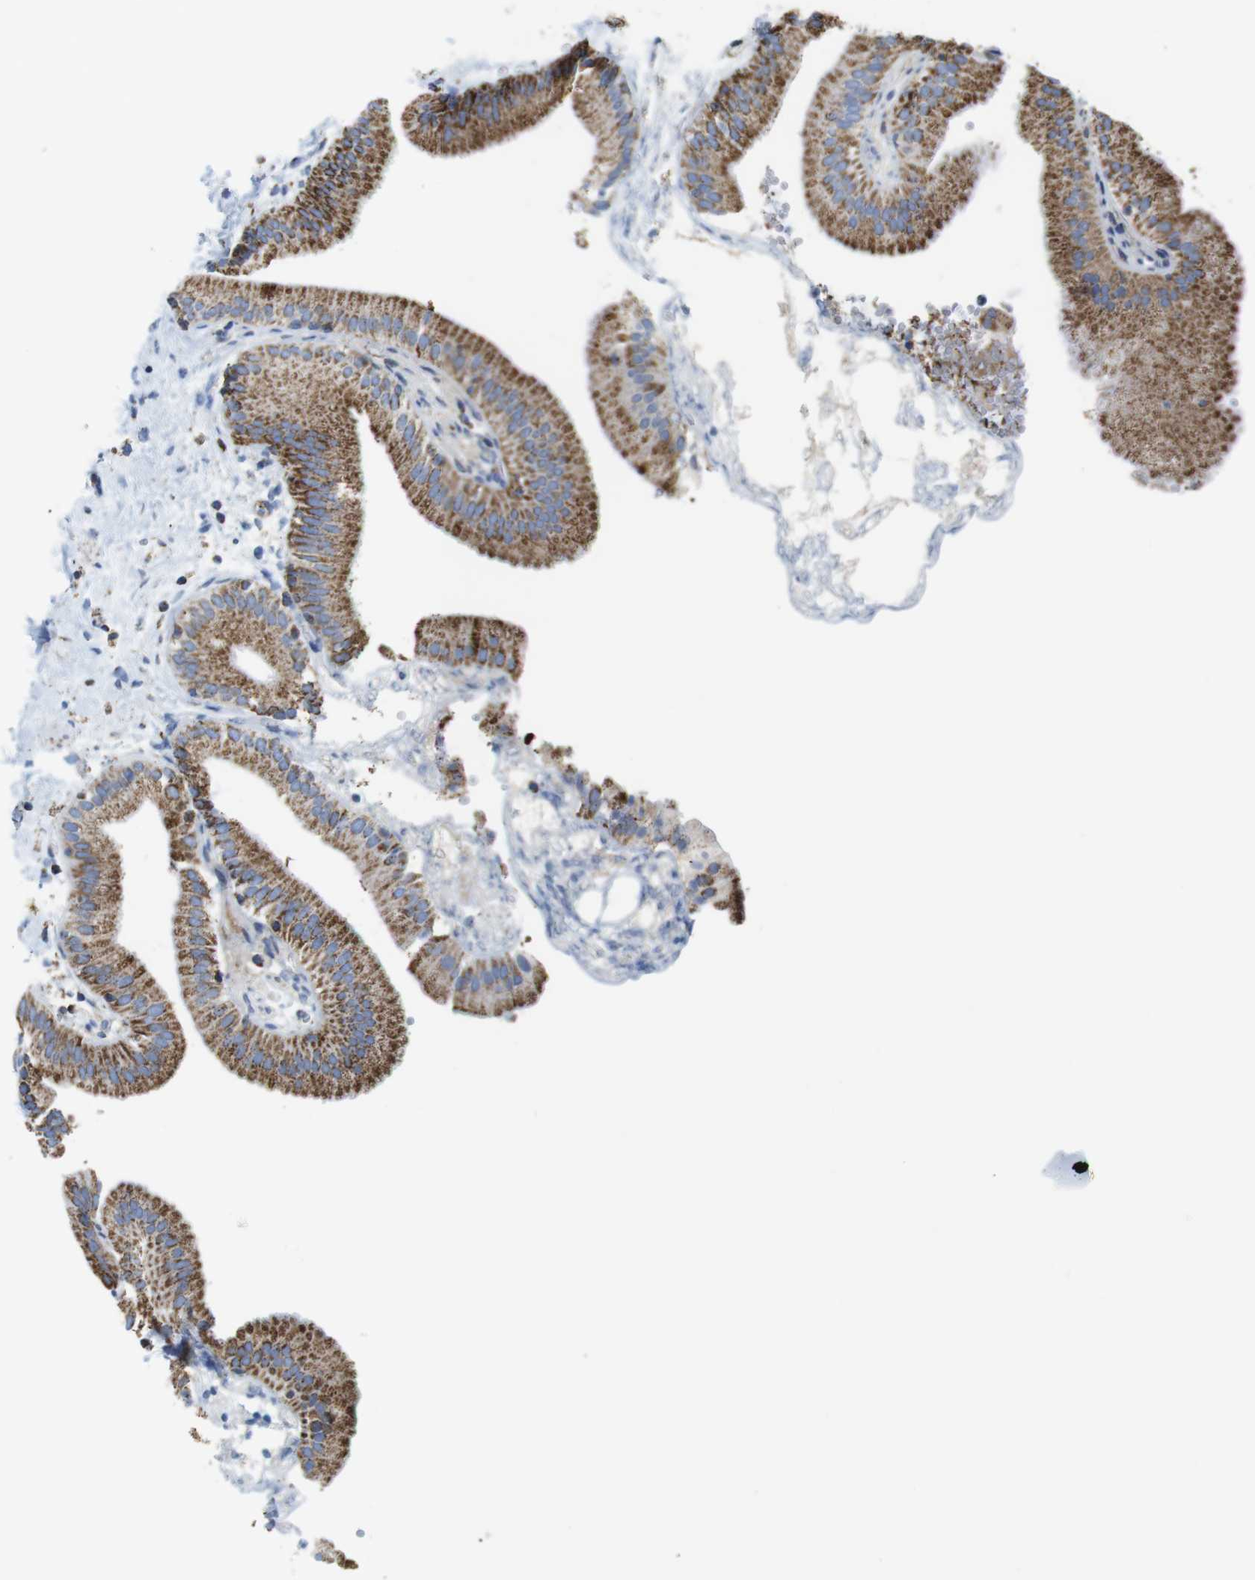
{"staining": {"intensity": "moderate", "quantity": ">75%", "location": "cytoplasmic/membranous"}, "tissue": "gallbladder", "cell_type": "Glandular cells", "image_type": "normal", "snomed": [{"axis": "morphology", "description": "Normal tissue, NOS"}, {"axis": "topography", "description": "Gallbladder"}], "caption": "A histopathology image of human gallbladder stained for a protein demonstrates moderate cytoplasmic/membranous brown staining in glandular cells. The protein of interest is shown in brown color, while the nuclei are stained blue.", "gene": "ATP5PO", "patient": {"sex": "male", "age": 55}}